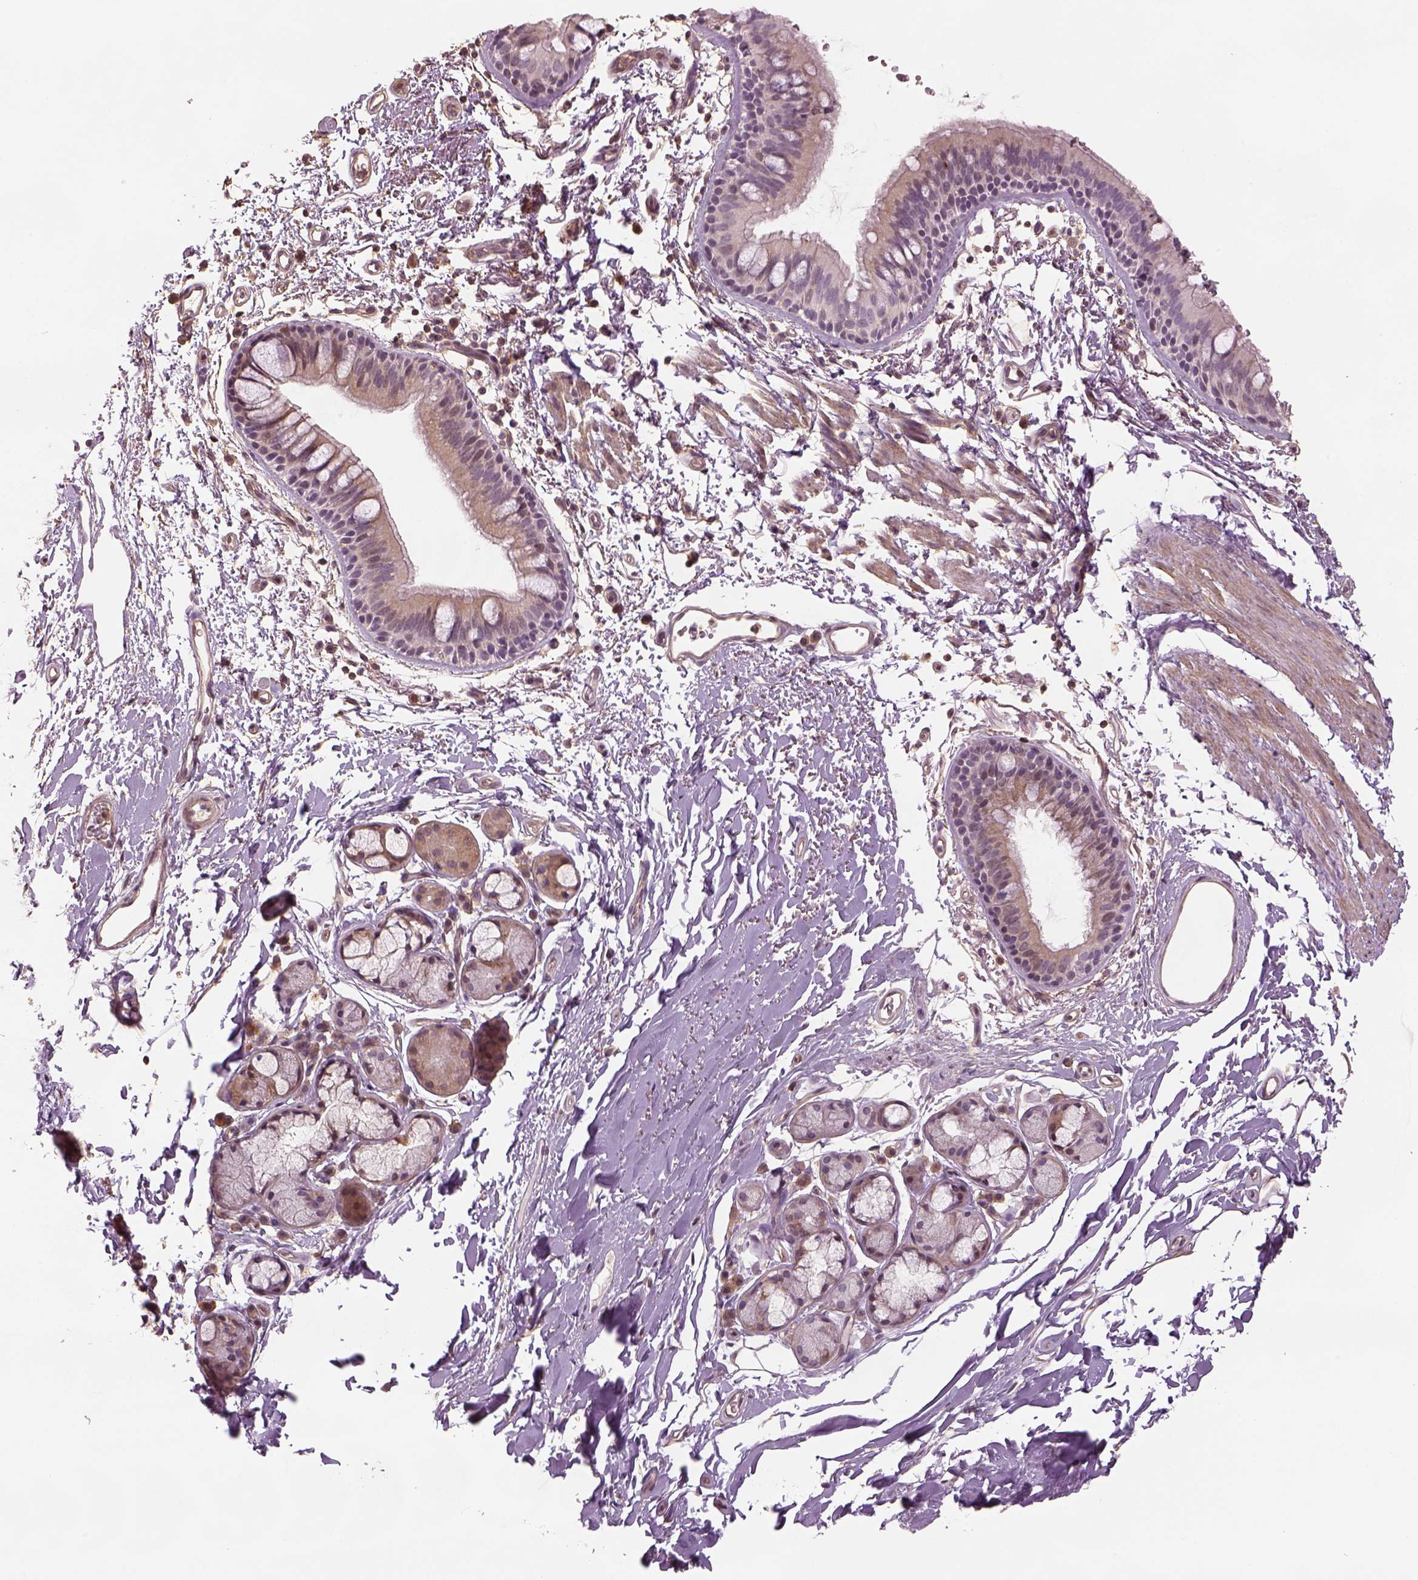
{"staining": {"intensity": "weak", "quantity": "<25%", "location": "cytoplasmic/membranous"}, "tissue": "bronchus", "cell_type": "Respiratory epithelial cells", "image_type": "normal", "snomed": [{"axis": "morphology", "description": "Normal tissue, NOS"}, {"axis": "topography", "description": "Lymph node"}, {"axis": "topography", "description": "Bronchus"}], "caption": "Protein analysis of normal bronchus displays no significant staining in respiratory epithelial cells.", "gene": "LIN7A", "patient": {"sex": "female", "age": 70}}